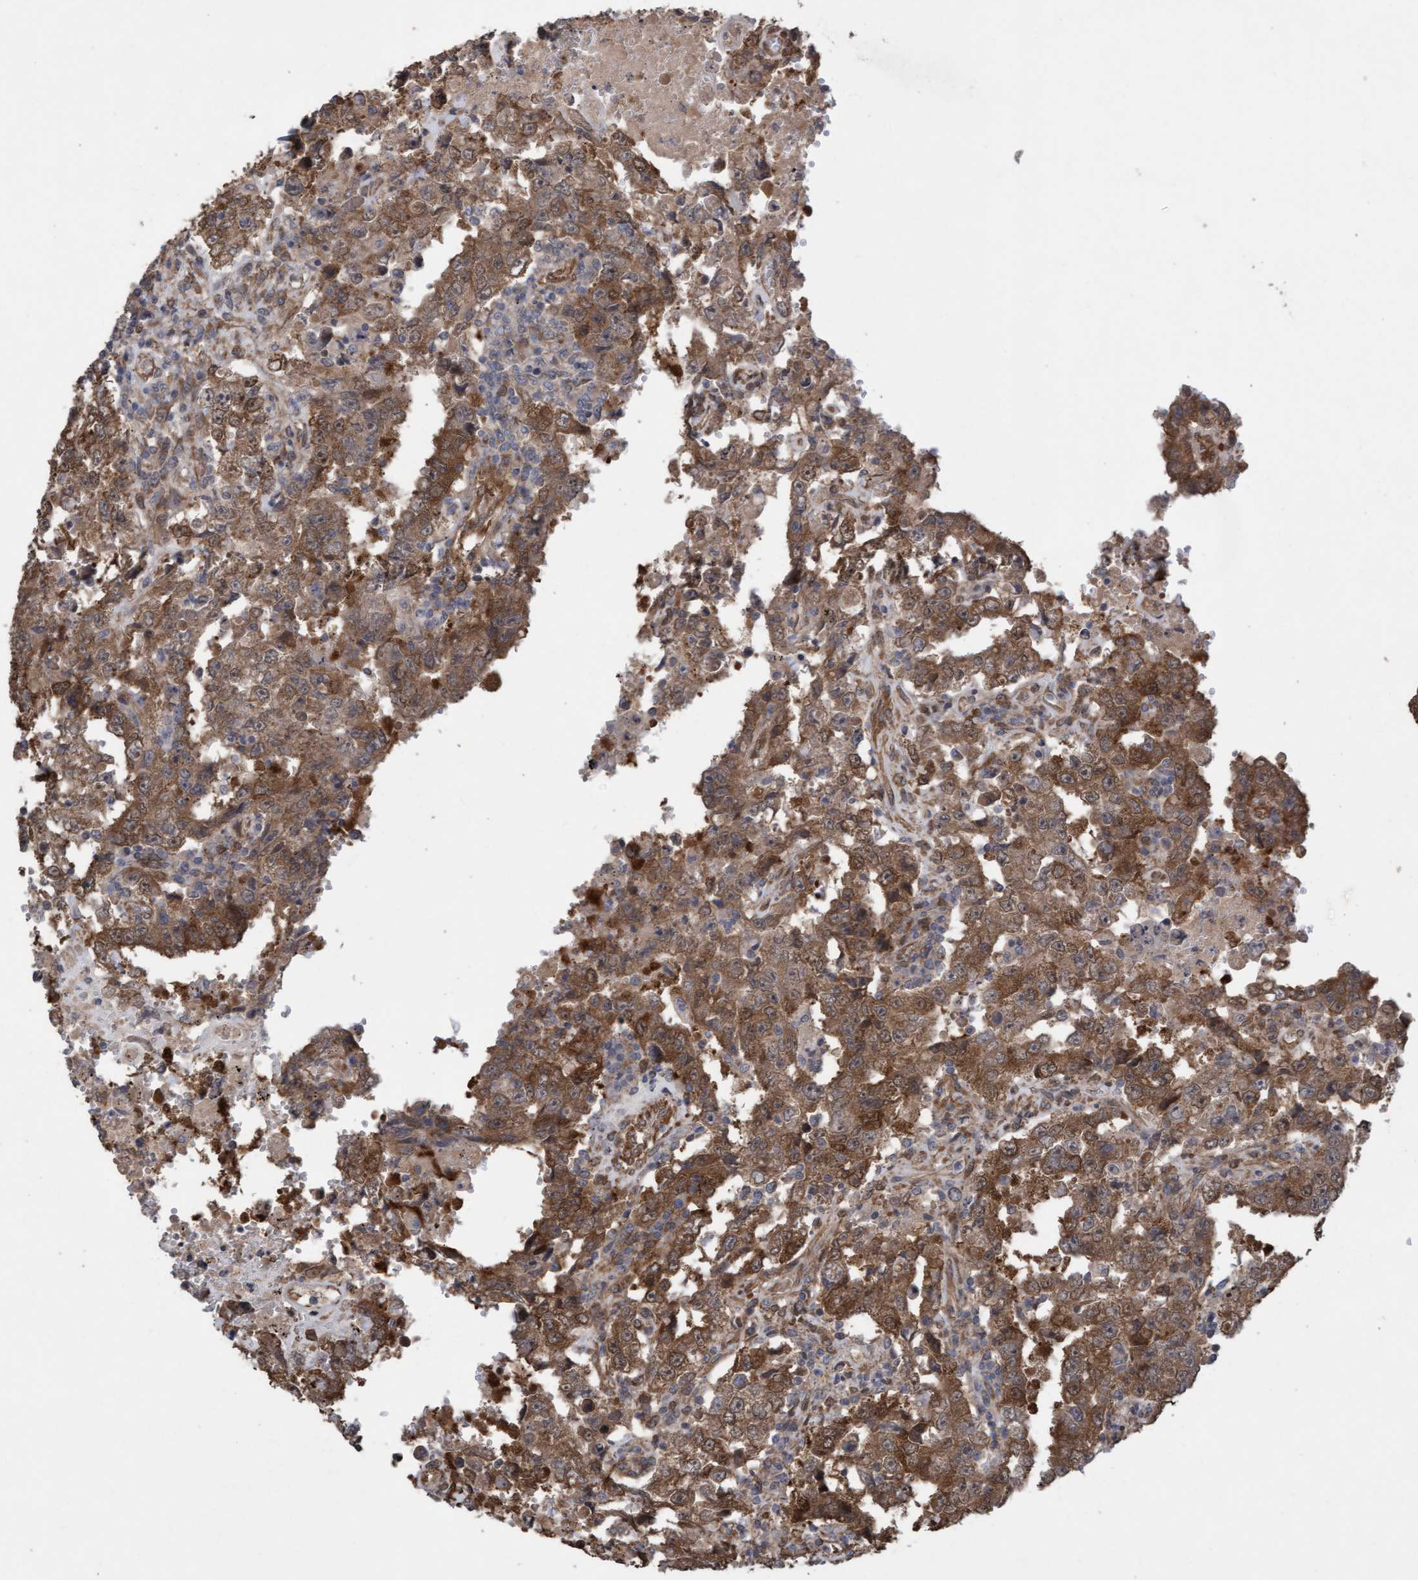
{"staining": {"intensity": "strong", "quantity": ">75%", "location": "cytoplasmic/membranous"}, "tissue": "testis cancer", "cell_type": "Tumor cells", "image_type": "cancer", "snomed": [{"axis": "morphology", "description": "Carcinoma, Embryonal, NOS"}, {"axis": "topography", "description": "Testis"}], "caption": "DAB (3,3'-diaminobenzidine) immunohistochemical staining of human embryonal carcinoma (testis) exhibits strong cytoplasmic/membranous protein positivity in approximately >75% of tumor cells.", "gene": "CDC42EP4", "patient": {"sex": "male", "age": 26}}